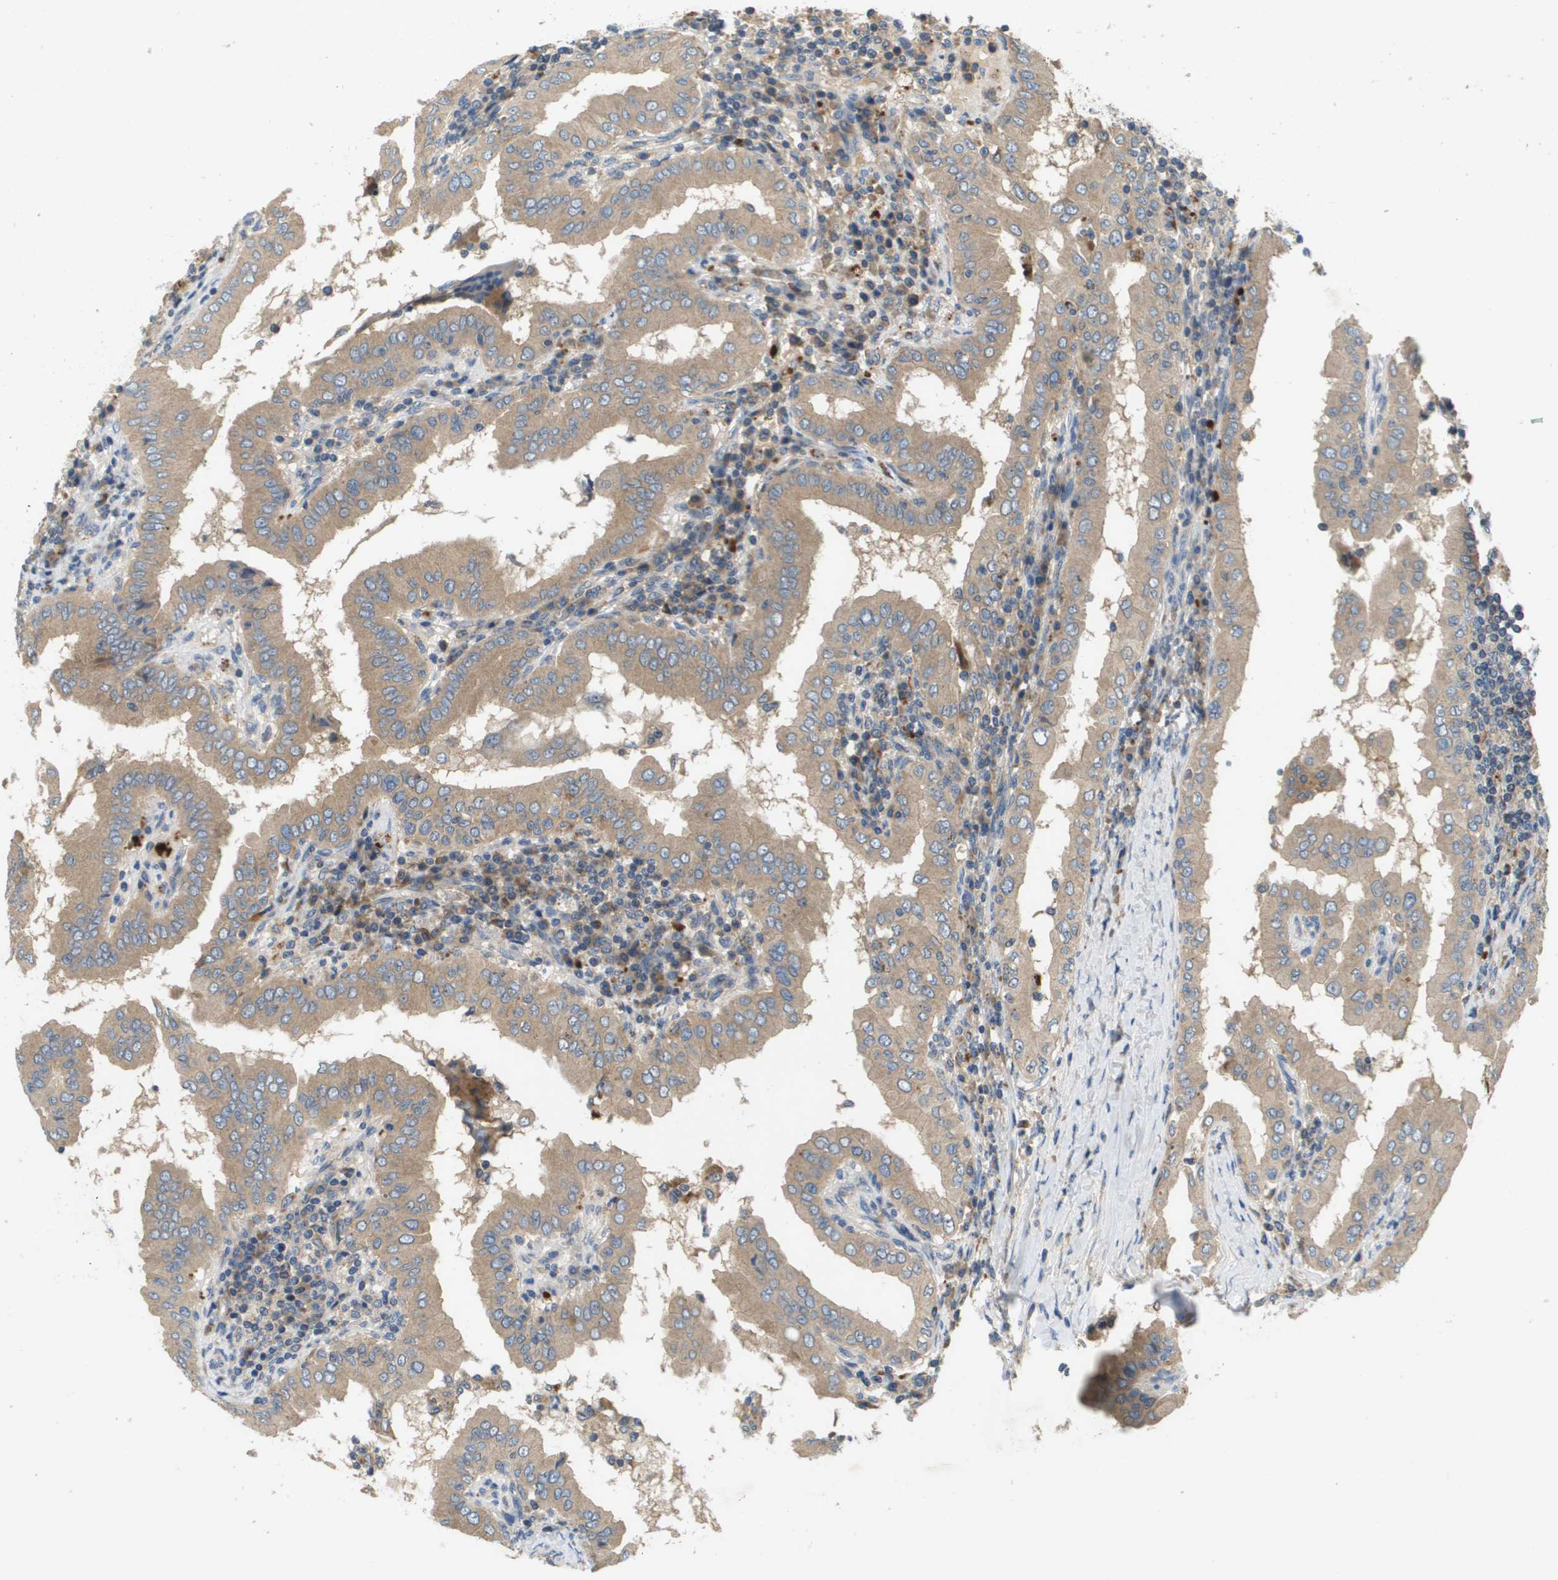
{"staining": {"intensity": "weak", "quantity": ">75%", "location": "cytoplasmic/membranous"}, "tissue": "thyroid cancer", "cell_type": "Tumor cells", "image_type": "cancer", "snomed": [{"axis": "morphology", "description": "Papillary adenocarcinoma, NOS"}, {"axis": "topography", "description": "Thyroid gland"}], "caption": "This histopathology image exhibits immunohistochemistry (IHC) staining of human thyroid cancer, with low weak cytoplasmic/membranous positivity in approximately >75% of tumor cells.", "gene": "SLC25A20", "patient": {"sex": "male", "age": 33}}